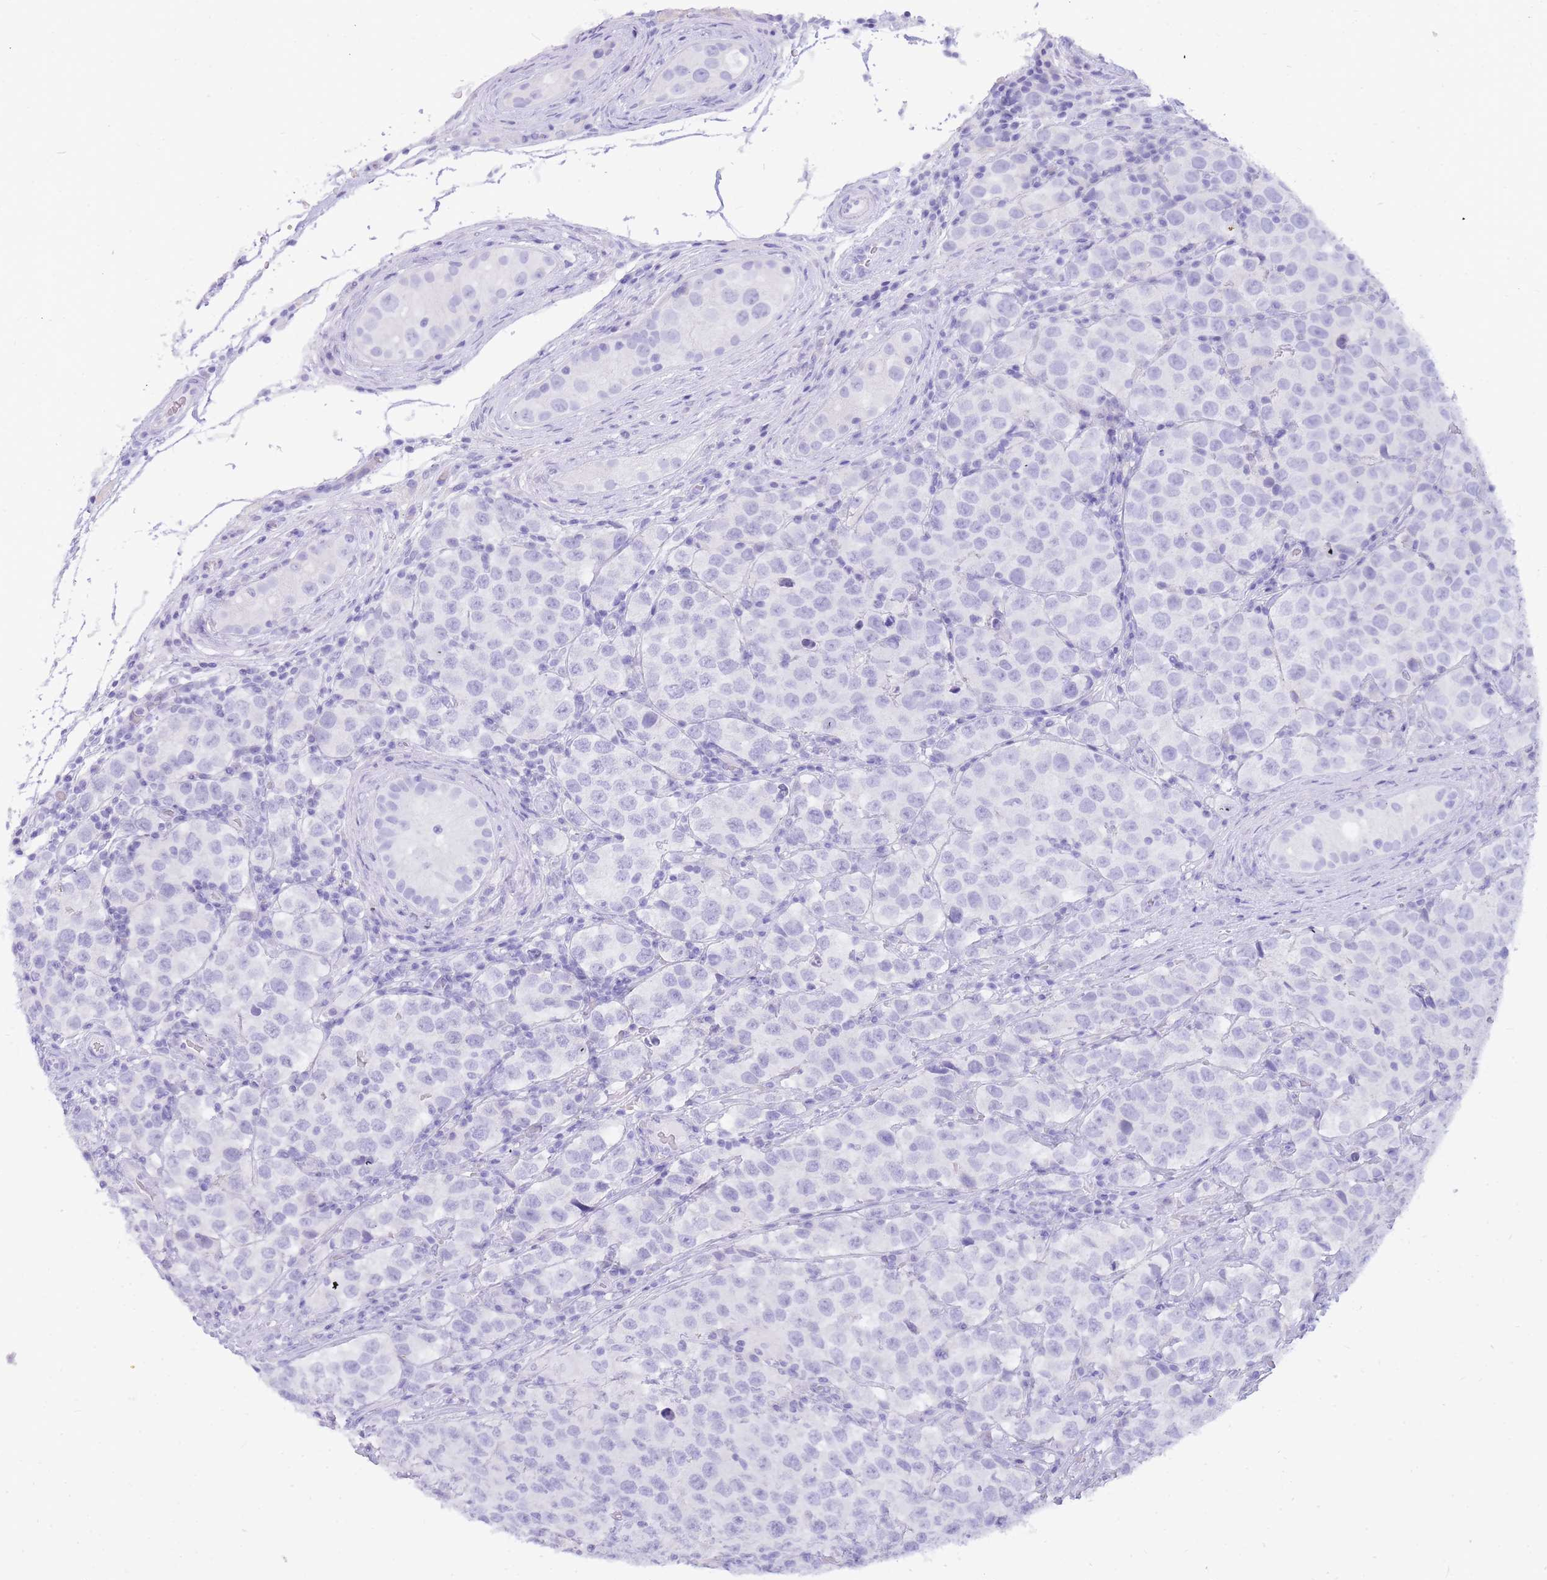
{"staining": {"intensity": "negative", "quantity": "none", "location": "none"}, "tissue": "testis cancer", "cell_type": "Tumor cells", "image_type": "cancer", "snomed": [{"axis": "morphology", "description": "Seminoma, NOS"}, {"axis": "topography", "description": "Testis"}], "caption": "A high-resolution image shows IHC staining of testis cancer (seminoma), which demonstrates no significant staining in tumor cells.", "gene": "HERC1", "patient": {"sex": "male", "age": 34}}